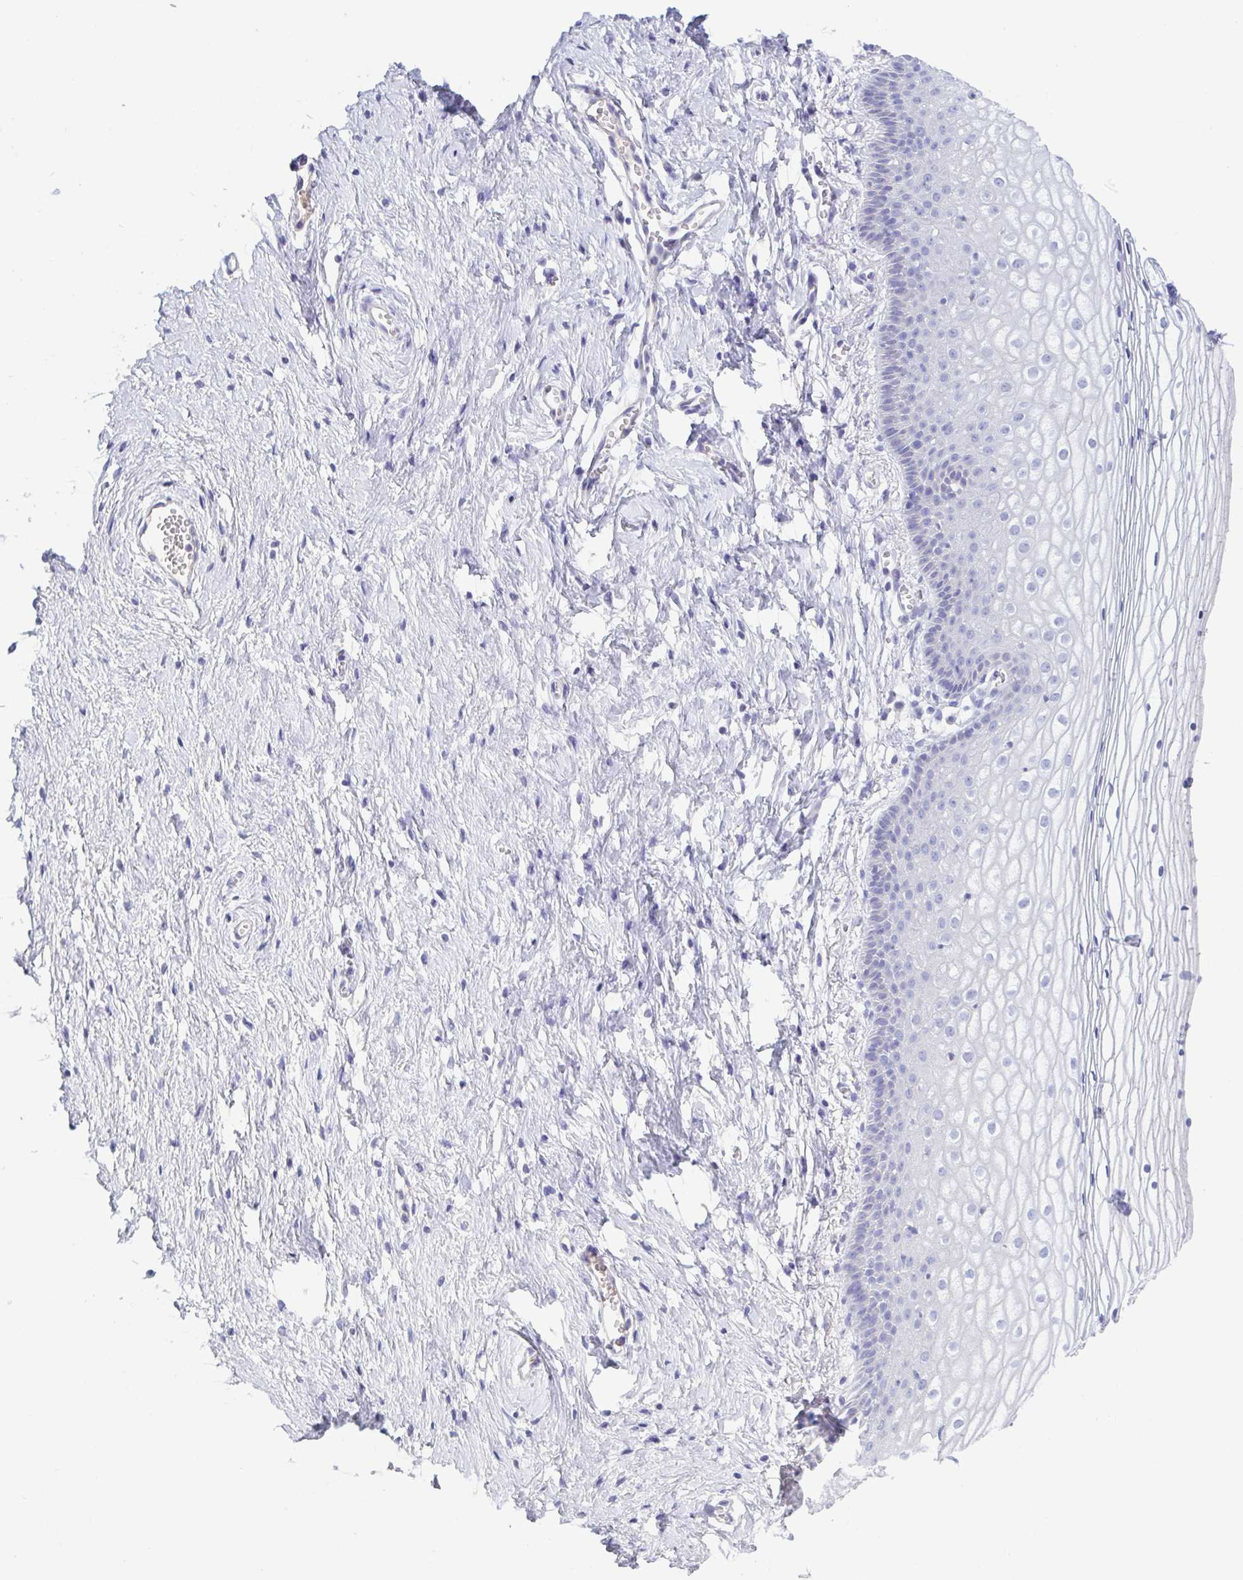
{"staining": {"intensity": "negative", "quantity": "none", "location": "none"}, "tissue": "vagina", "cell_type": "Squamous epithelial cells", "image_type": "normal", "snomed": [{"axis": "morphology", "description": "Normal tissue, NOS"}, {"axis": "topography", "description": "Vagina"}], "caption": "A high-resolution photomicrograph shows immunohistochemistry staining of benign vagina, which displays no significant staining in squamous epithelial cells. (DAB immunohistochemistry with hematoxylin counter stain).", "gene": "TREH", "patient": {"sex": "female", "age": 56}}